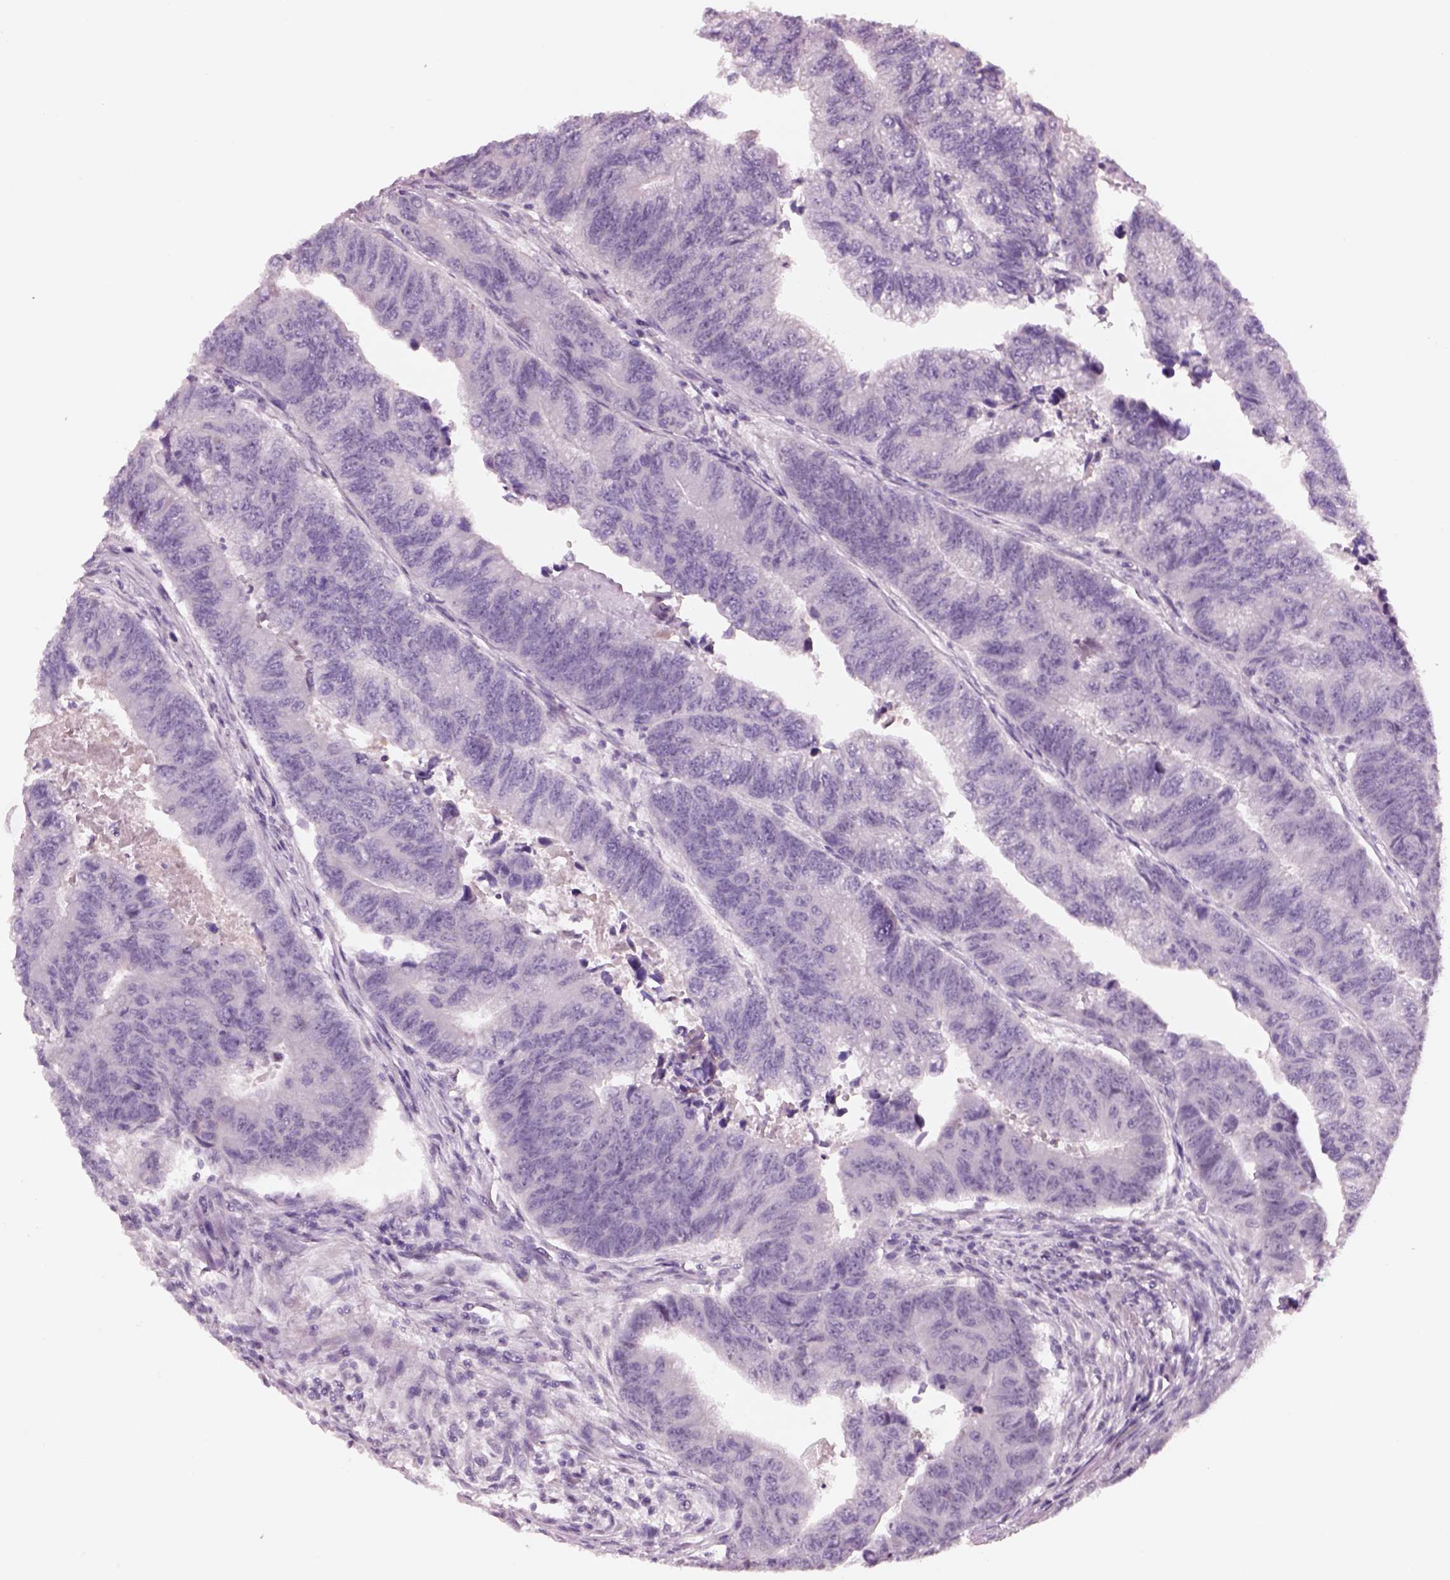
{"staining": {"intensity": "negative", "quantity": "none", "location": "none"}, "tissue": "colorectal cancer", "cell_type": "Tumor cells", "image_type": "cancer", "snomed": [{"axis": "morphology", "description": "Adenocarcinoma, NOS"}, {"axis": "topography", "description": "Colon"}], "caption": "An immunohistochemistry (IHC) photomicrograph of colorectal adenocarcinoma is shown. There is no staining in tumor cells of colorectal adenocarcinoma.", "gene": "SEPHS1", "patient": {"sex": "female", "age": 65}}